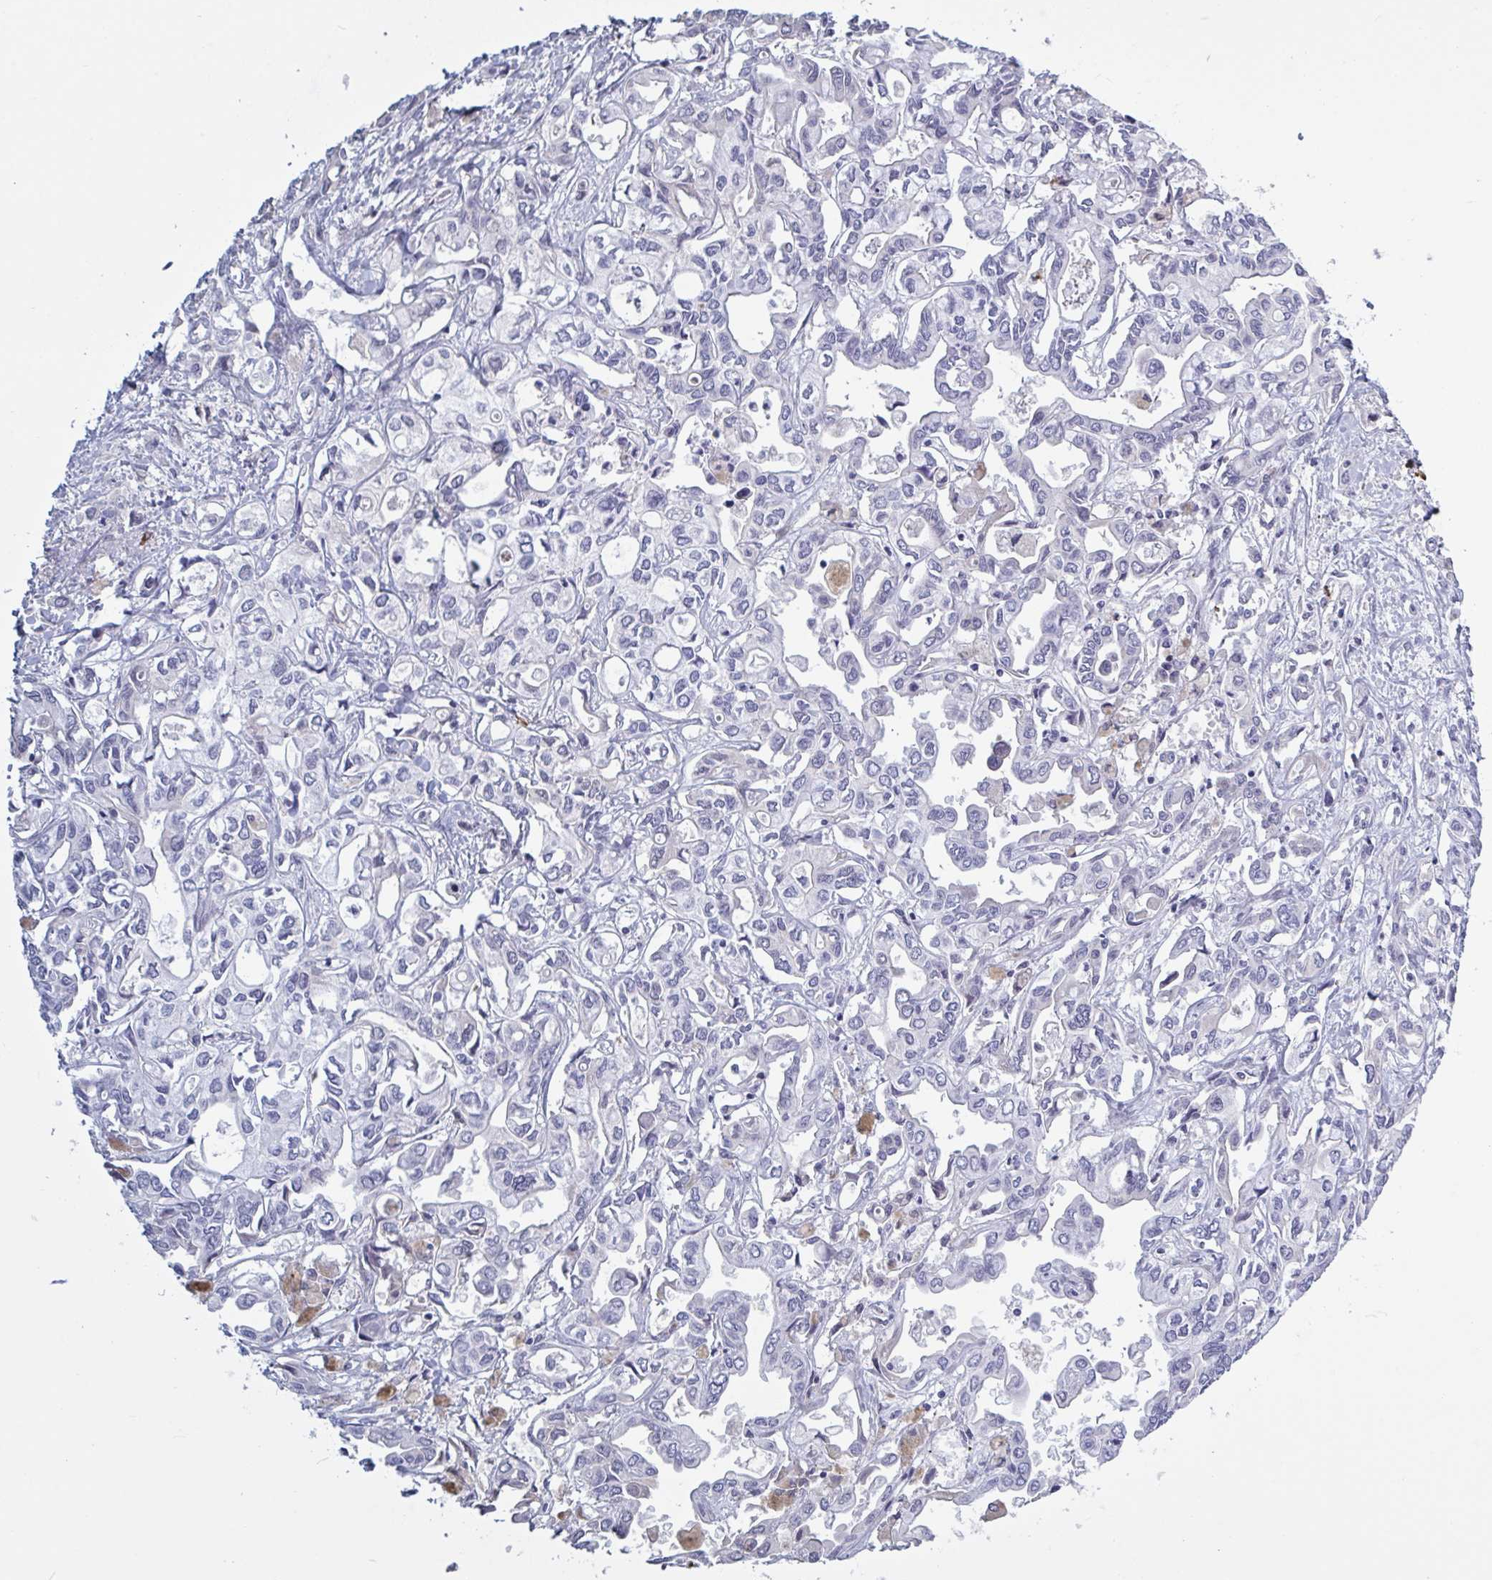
{"staining": {"intensity": "negative", "quantity": "none", "location": "none"}, "tissue": "liver cancer", "cell_type": "Tumor cells", "image_type": "cancer", "snomed": [{"axis": "morphology", "description": "Cholangiocarcinoma"}, {"axis": "topography", "description": "Liver"}], "caption": "An immunohistochemistry (IHC) histopathology image of cholangiocarcinoma (liver) is shown. There is no staining in tumor cells of cholangiocarcinoma (liver).", "gene": "BCL7B", "patient": {"sex": "female", "age": 64}}